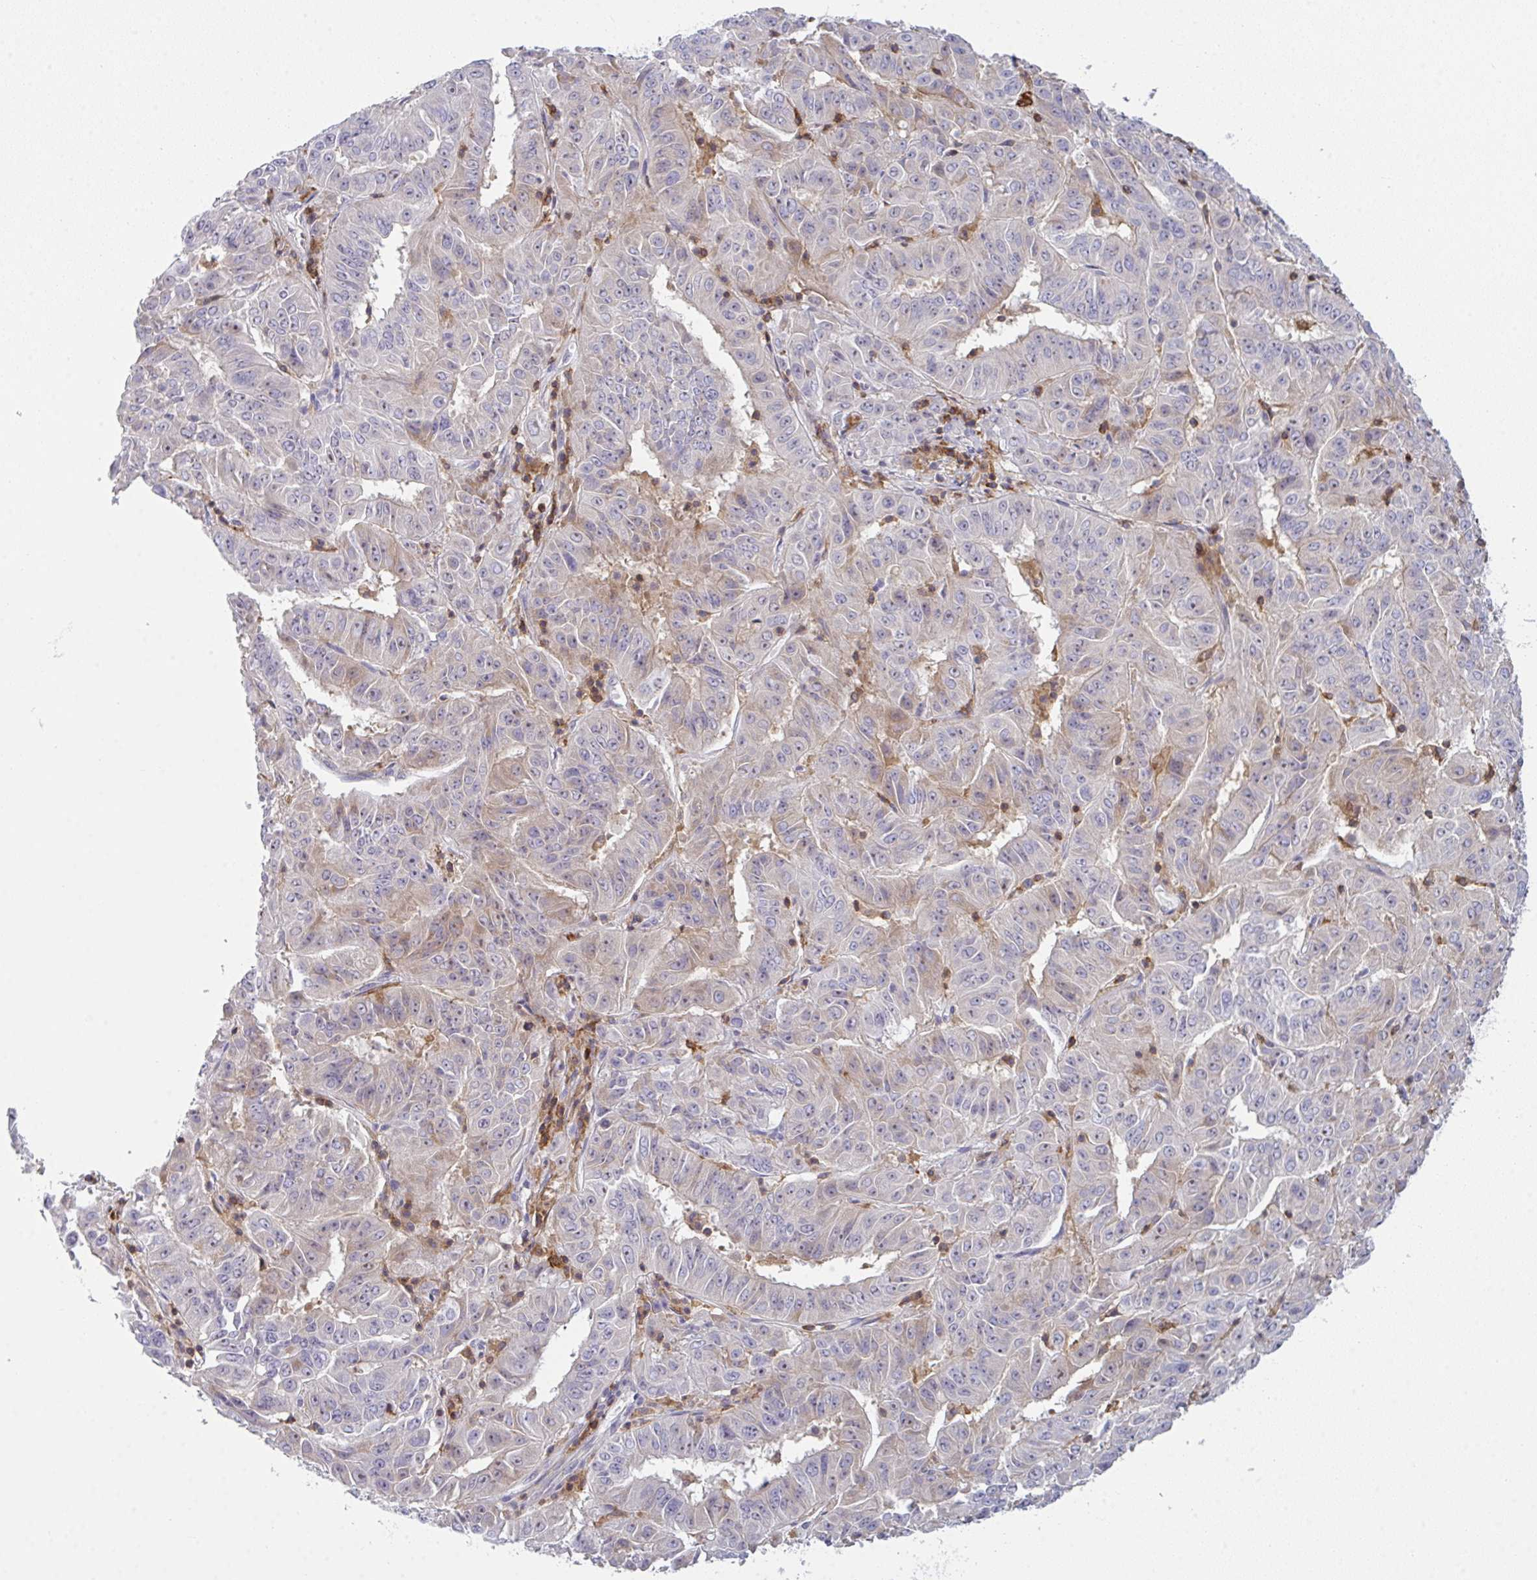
{"staining": {"intensity": "weak", "quantity": "<25%", "location": "cytoplasmic/membranous"}, "tissue": "pancreatic cancer", "cell_type": "Tumor cells", "image_type": "cancer", "snomed": [{"axis": "morphology", "description": "Adenocarcinoma, NOS"}, {"axis": "topography", "description": "Pancreas"}], "caption": "Human adenocarcinoma (pancreatic) stained for a protein using immunohistochemistry exhibits no staining in tumor cells.", "gene": "CD80", "patient": {"sex": "male", "age": 63}}